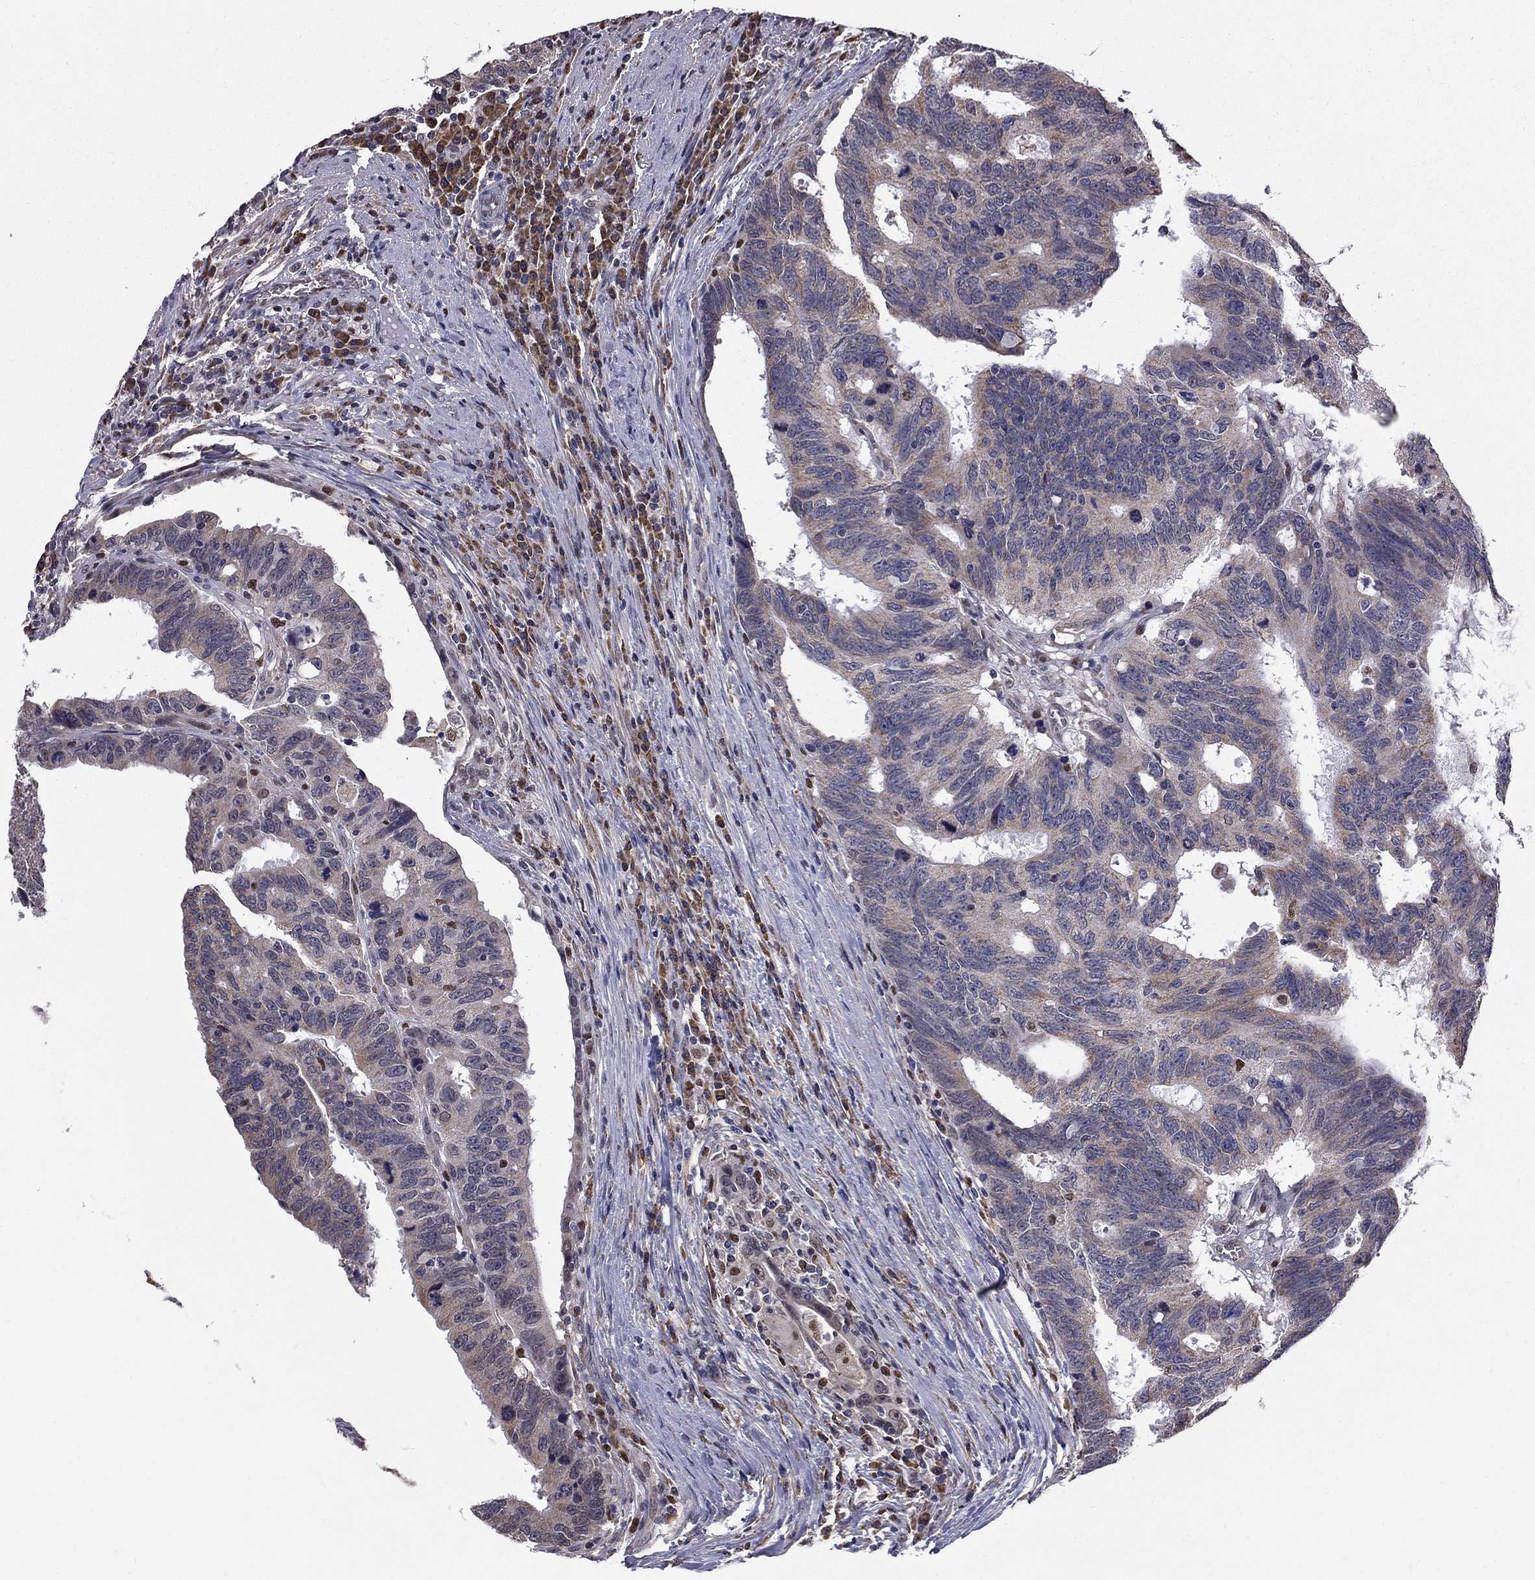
{"staining": {"intensity": "moderate", "quantity": "<25%", "location": "cytoplasmic/membranous"}, "tissue": "colorectal cancer", "cell_type": "Tumor cells", "image_type": "cancer", "snomed": [{"axis": "morphology", "description": "Adenocarcinoma, NOS"}, {"axis": "topography", "description": "Colon"}], "caption": "This photomicrograph displays immunohistochemistry staining of human colorectal cancer (adenocarcinoma), with low moderate cytoplasmic/membranous expression in approximately <25% of tumor cells.", "gene": "HSPB2", "patient": {"sex": "female", "age": 77}}